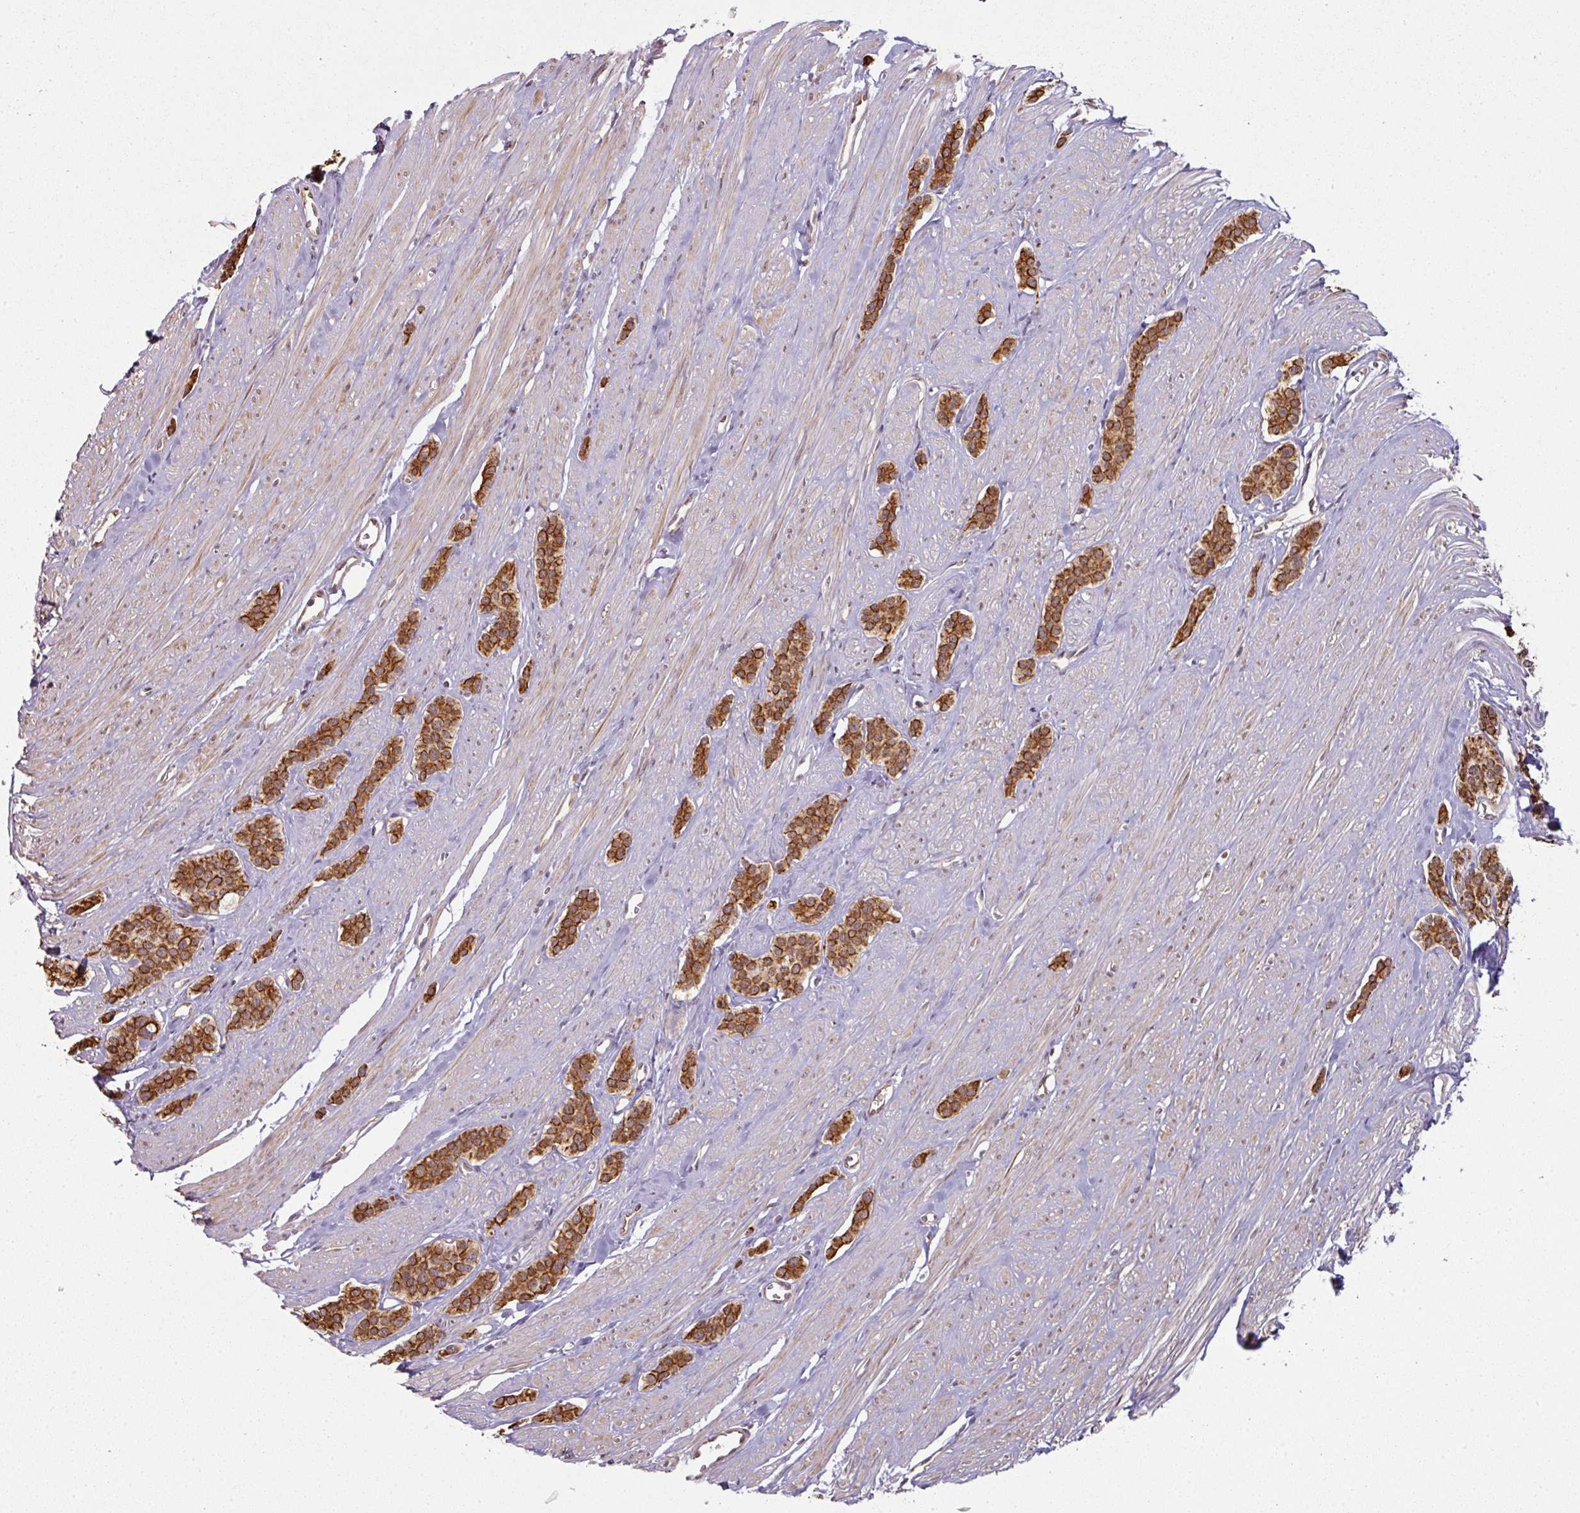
{"staining": {"intensity": "strong", "quantity": ">75%", "location": "cytoplasmic/membranous"}, "tissue": "carcinoid", "cell_type": "Tumor cells", "image_type": "cancer", "snomed": [{"axis": "morphology", "description": "Carcinoid, malignant, NOS"}, {"axis": "topography", "description": "Small intestine"}], "caption": "Carcinoid (malignant) stained for a protein (brown) shows strong cytoplasmic/membranous positive staining in about >75% of tumor cells.", "gene": "GTF2H3", "patient": {"sex": "male", "age": 60}}